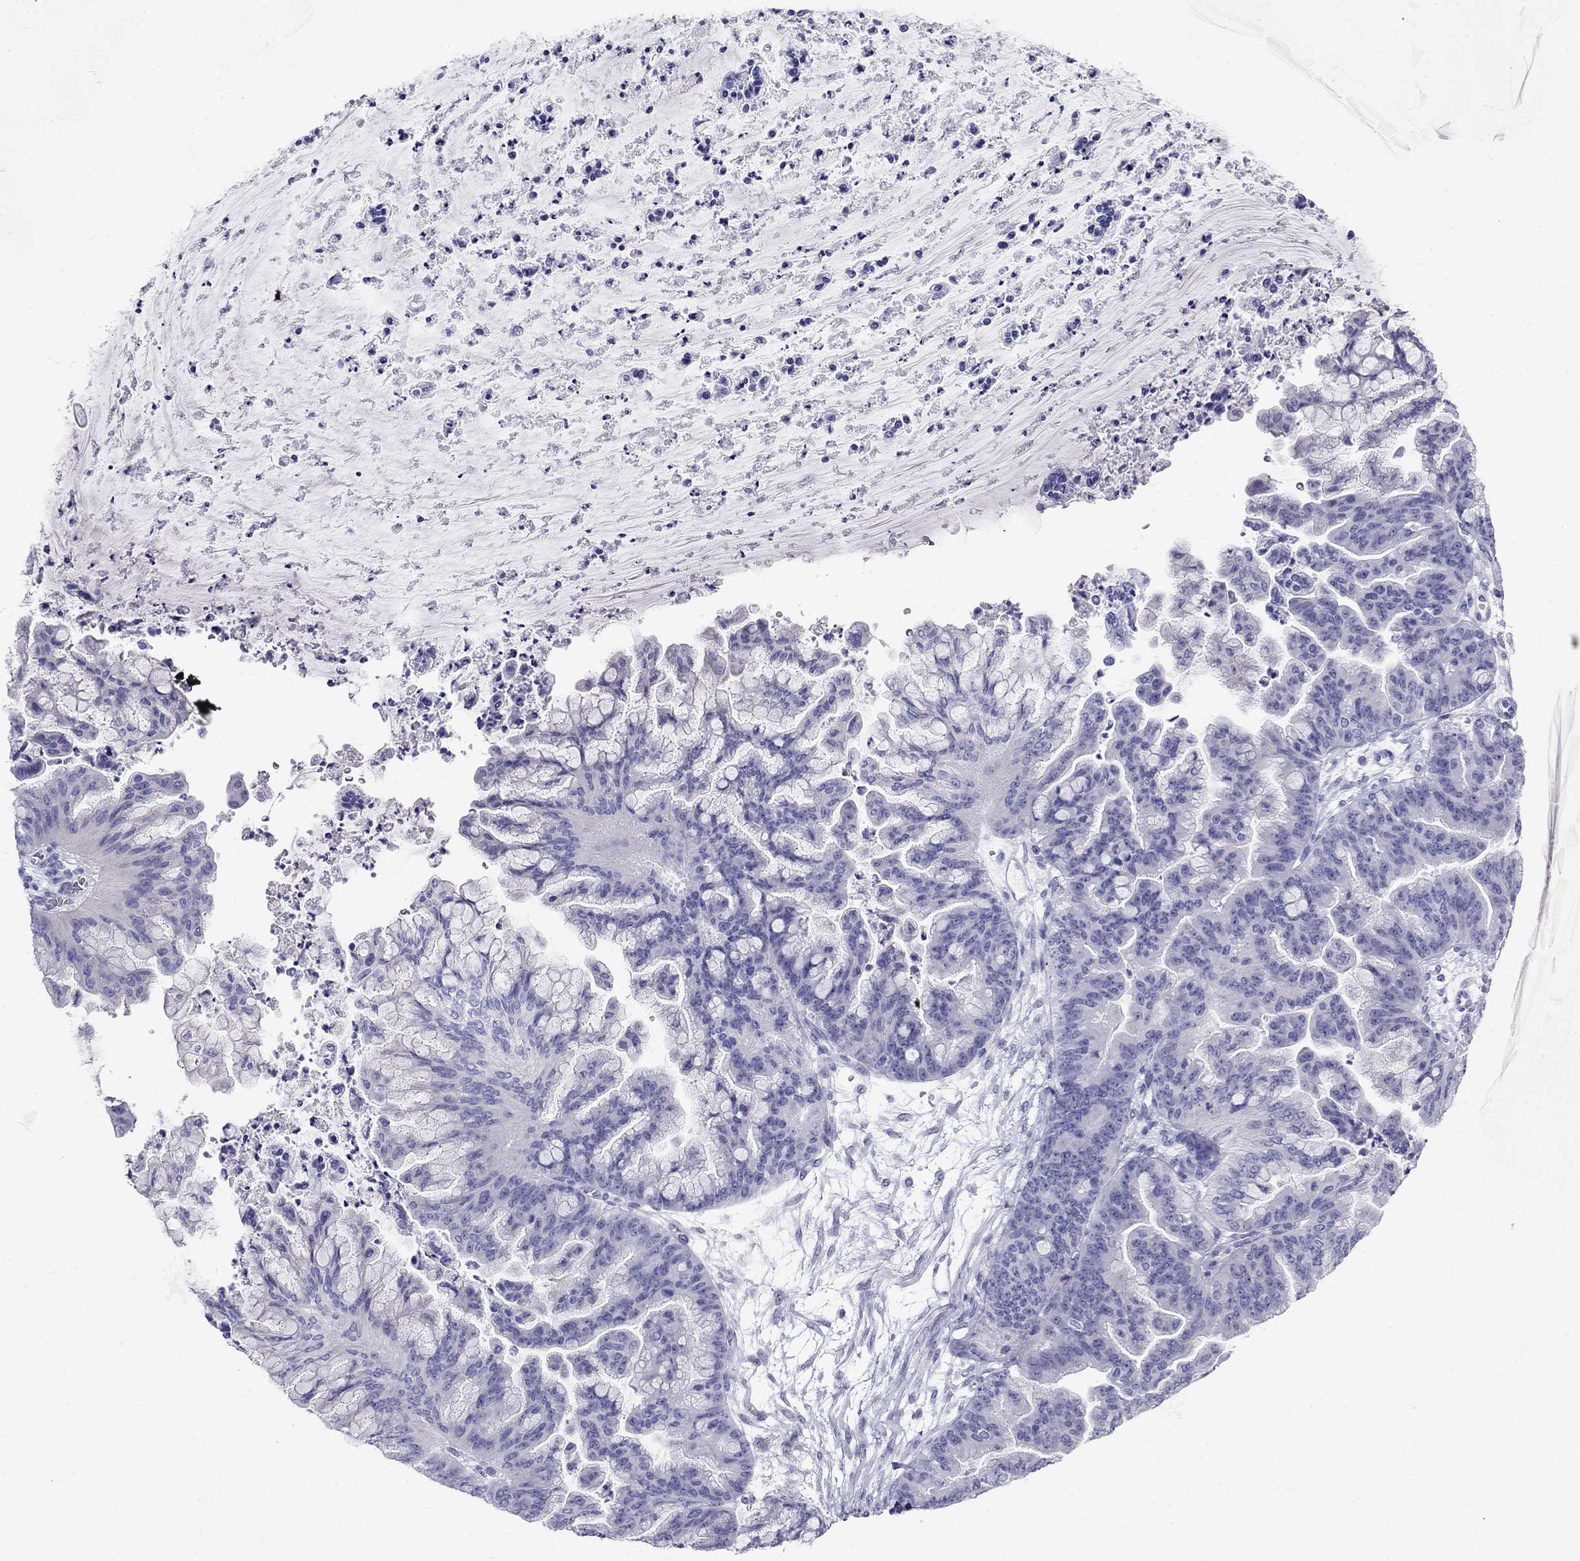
{"staining": {"intensity": "negative", "quantity": "none", "location": "none"}, "tissue": "ovarian cancer", "cell_type": "Tumor cells", "image_type": "cancer", "snomed": [{"axis": "morphology", "description": "Cystadenocarcinoma, mucinous, NOS"}, {"axis": "topography", "description": "Ovary"}], "caption": "IHC photomicrograph of human ovarian cancer stained for a protein (brown), which displays no positivity in tumor cells.", "gene": "PPP1R36", "patient": {"sex": "female", "age": 67}}